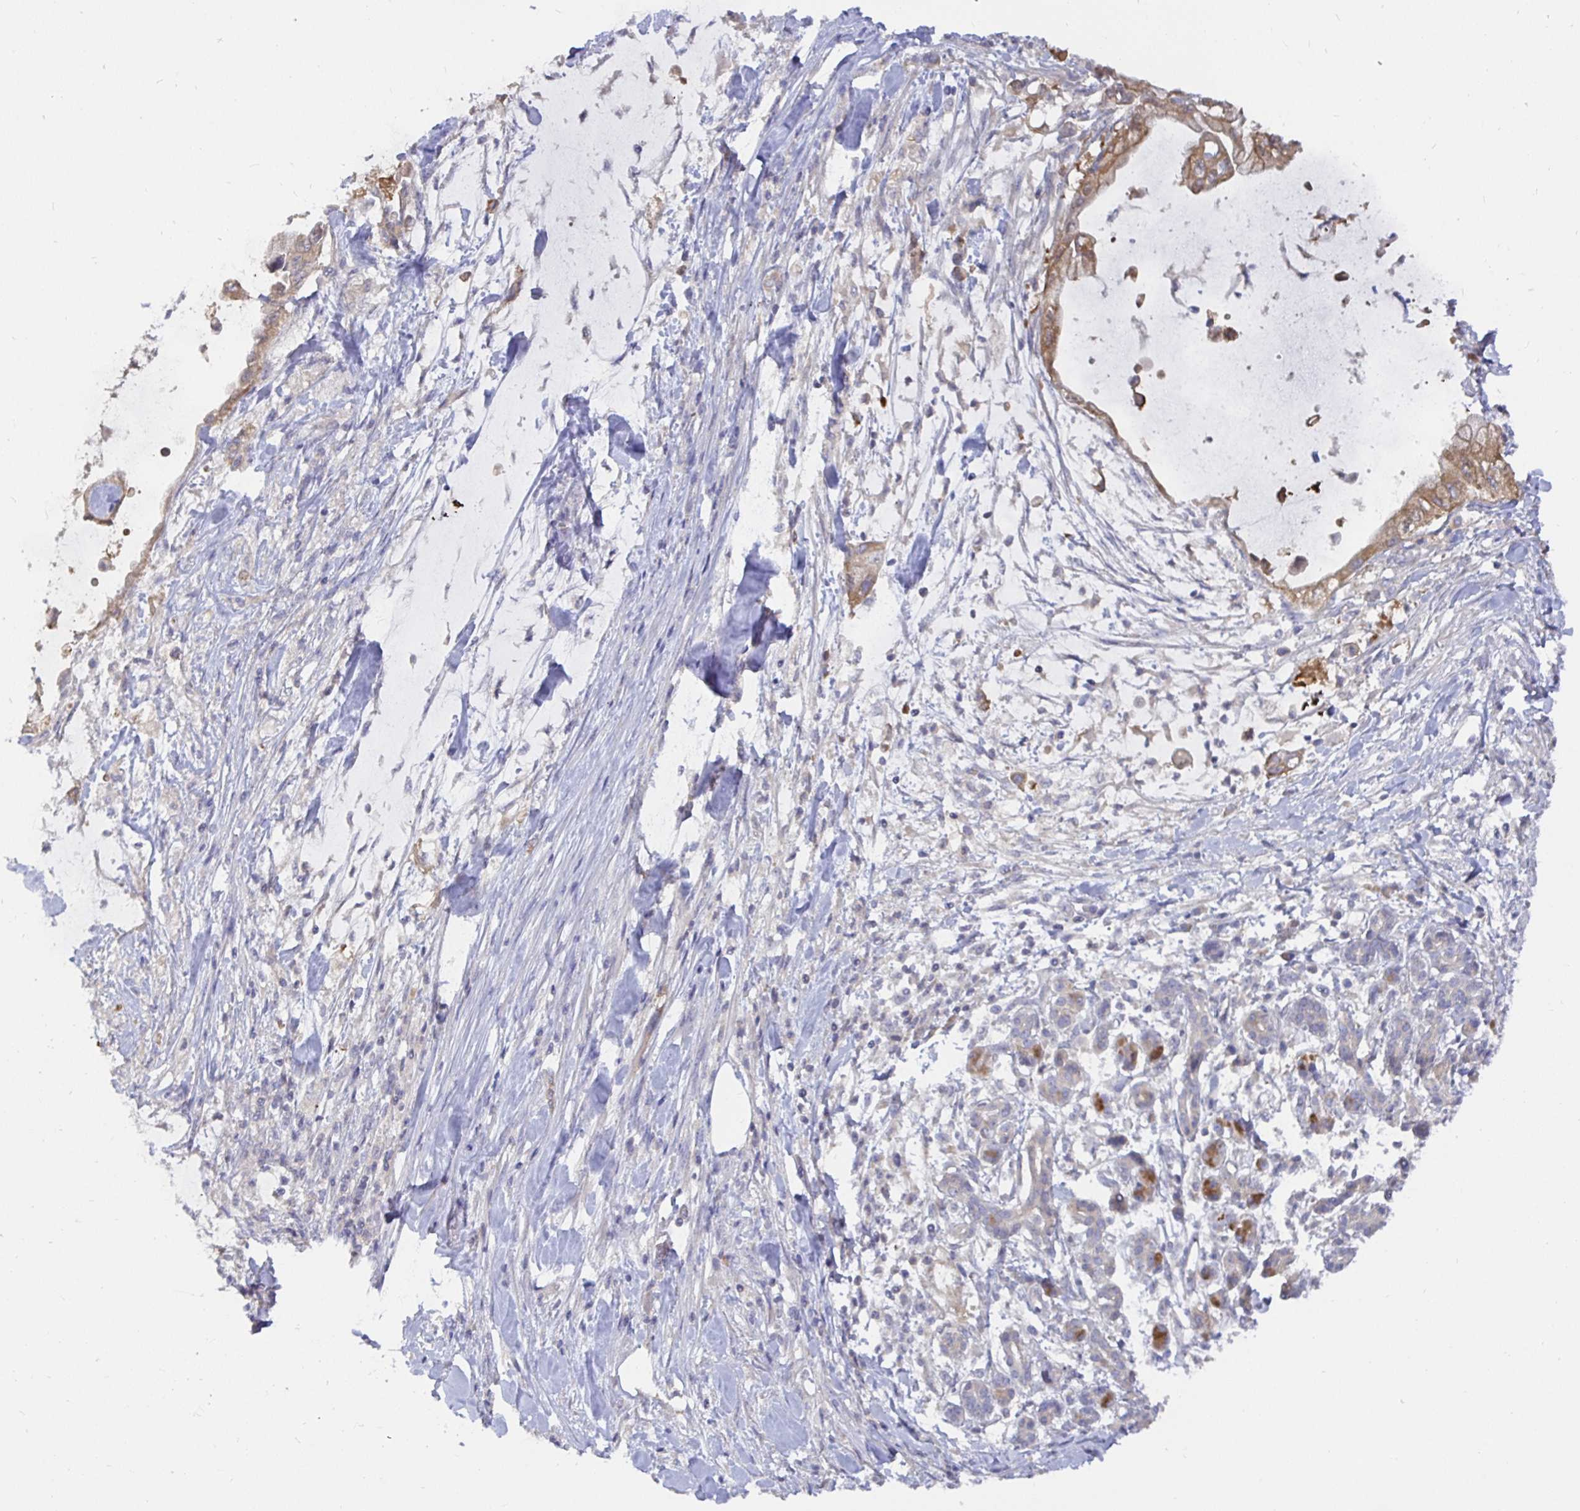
{"staining": {"intensity": "moderate", "quantity": ">75%", "location": "cytoplasmic/membranous"}, "tissue": "pancreatic cancer", "cell_type": "Tumor cells", "image_type": "cancer", "snomed": [{"axis": "morphology", "description": "Adenocarcinoma, NOS"}, {"axis": "topography", "description": "Pancreas"}], "caption": "Brown immunohistochemical staining in pancreatic cancer reveals moderate cytoplasmic/membranous staining in approximately >75% of tumor cells.", "gene": "KIF21A", "patient": {"sex": "male", "age": 48}}